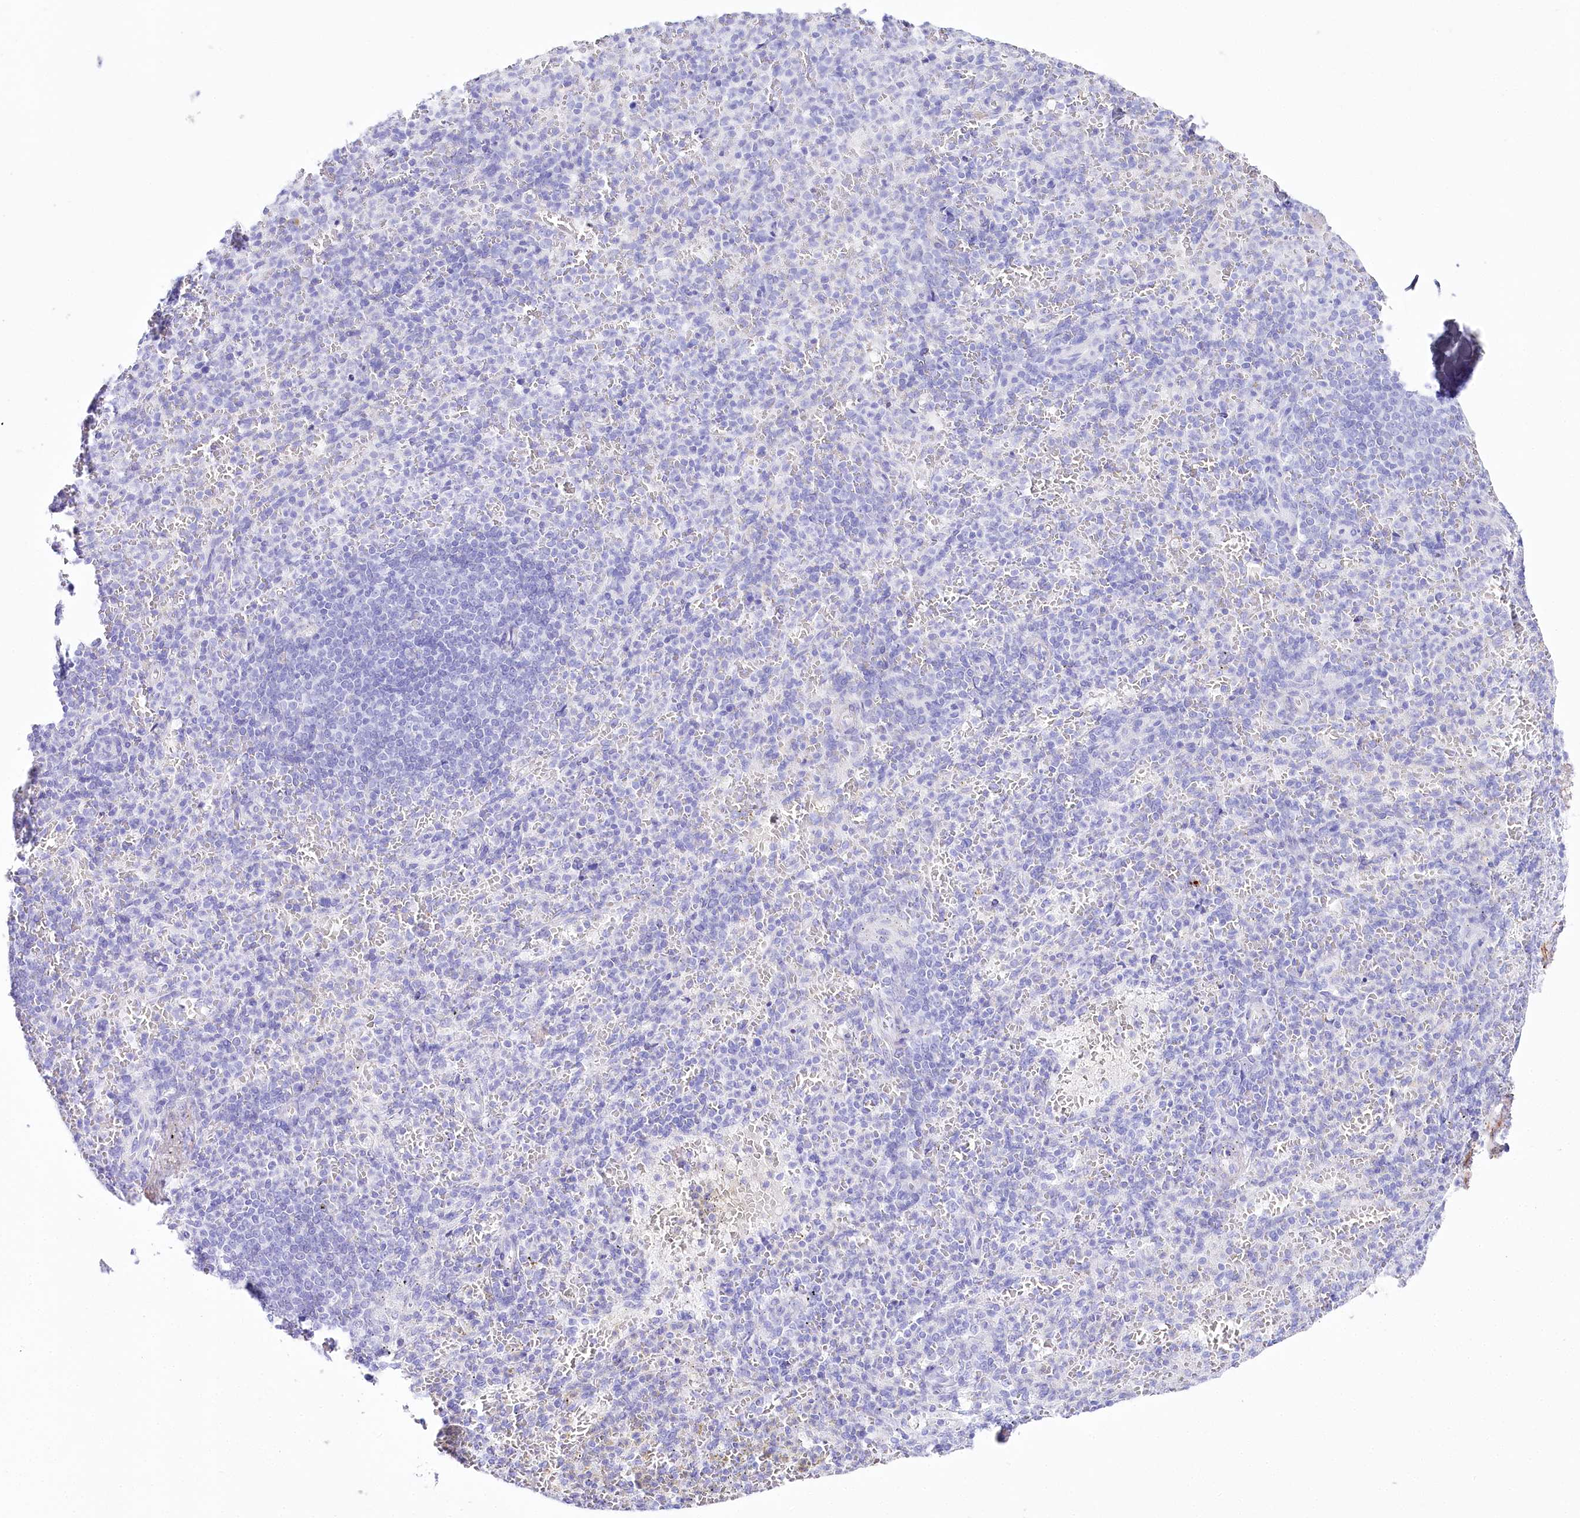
{"staining": {"intensity": "negative", "quantity": "none", "location": "none"}, "tissue": "spleen", "cell_type": "Cells in red pulp", "image_type": "normal", "snomed": [{"axis": "morphology", "description": "Normal tissue, NOS"}, {"axis": "topography", "description": "Spleen"}], "caption": "High power microscopy photomicrograph of an immunohistochemistry (IHC) photomicrograph of normal spleen, revealing no significant expression in cells in red pulp. (DAB IHC with hematoxylin counter stain).", "gene": "CSN3", "patient": {"sex": "female", "age": 74}}